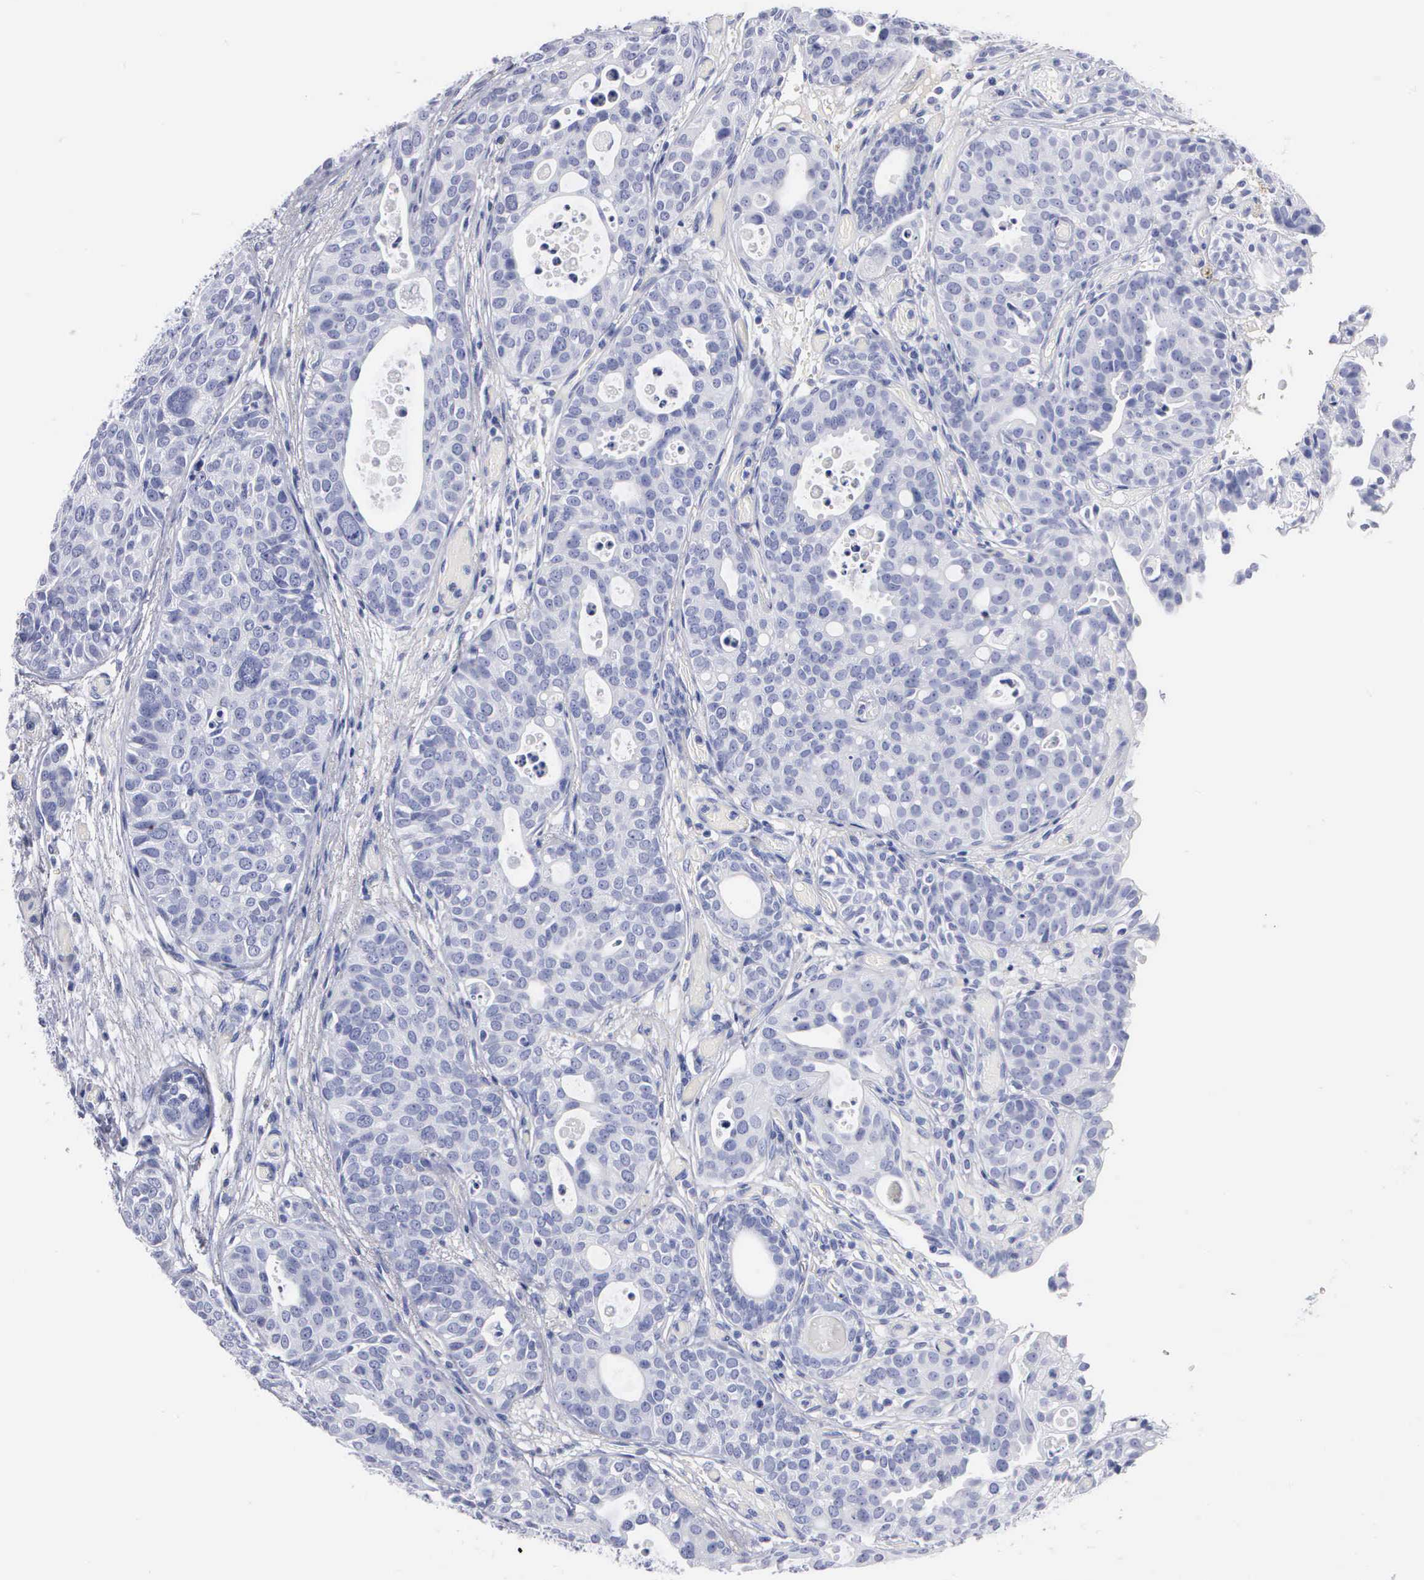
{"staining": {"intensity": "negative", "quantity": "none", "location": "none"}, "tissue": "urothelial cancer", "cell_type": "Tumor cells", "image_type": "cancer", "snomed": [{"axis": "morphology", "description": "Urothelial carcinoma, High grade"}, {"axis": "topography", "description": "Urinary bladder"}], "caption": "Human high-grade urothelial carcinoma stained for a protein using IHC reveals no expression in tumor cells.", "gene": "CYP19A1", "patient": {"sex": "male", "age": 78}}